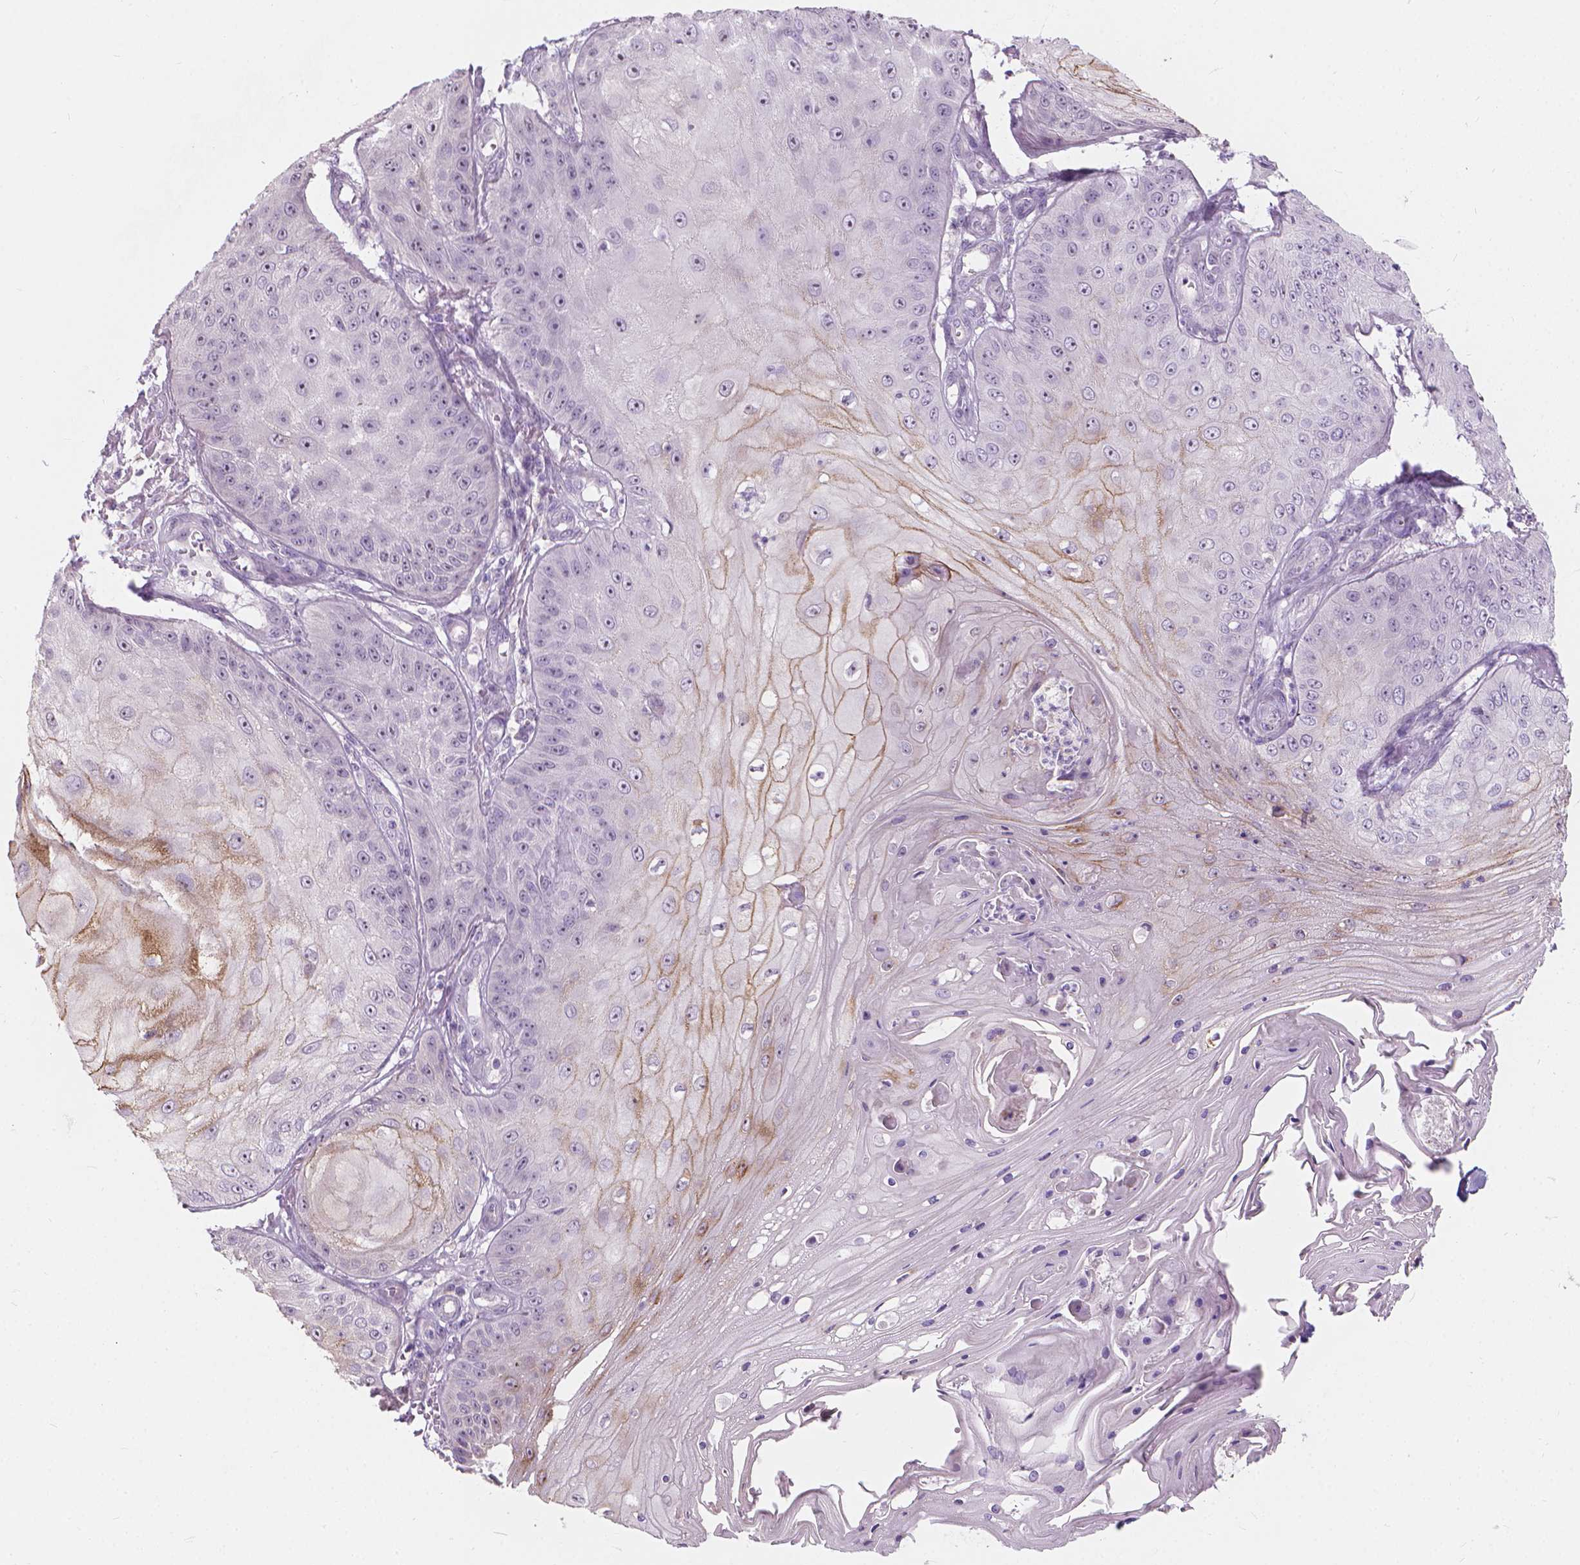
{"staining": {"intensity": "moderate", "quantity": "<25%", "location": "cytoplasmic/membranous"}, "tissue": "skin cancer", "cell_type": "Tumor cells", "image_type": "cancer", "snomed": [{"axis": "morphology", "description": "Squamous cell carcinoma, NOS"}, {"axis": "topography", "description": "Skin"}], "caption": "Immunohistochemical staining of human skin cancer reveals moderate cytoplasmic/membranous protein expression in approximately <25% of tumor cells. Using DAB (brown) and hematoxylin (blue) stains, captured at high magnification using brightfield microscopy.", "gene": "GPRC5A", "patient": {"sex": "male", "age": 70}}